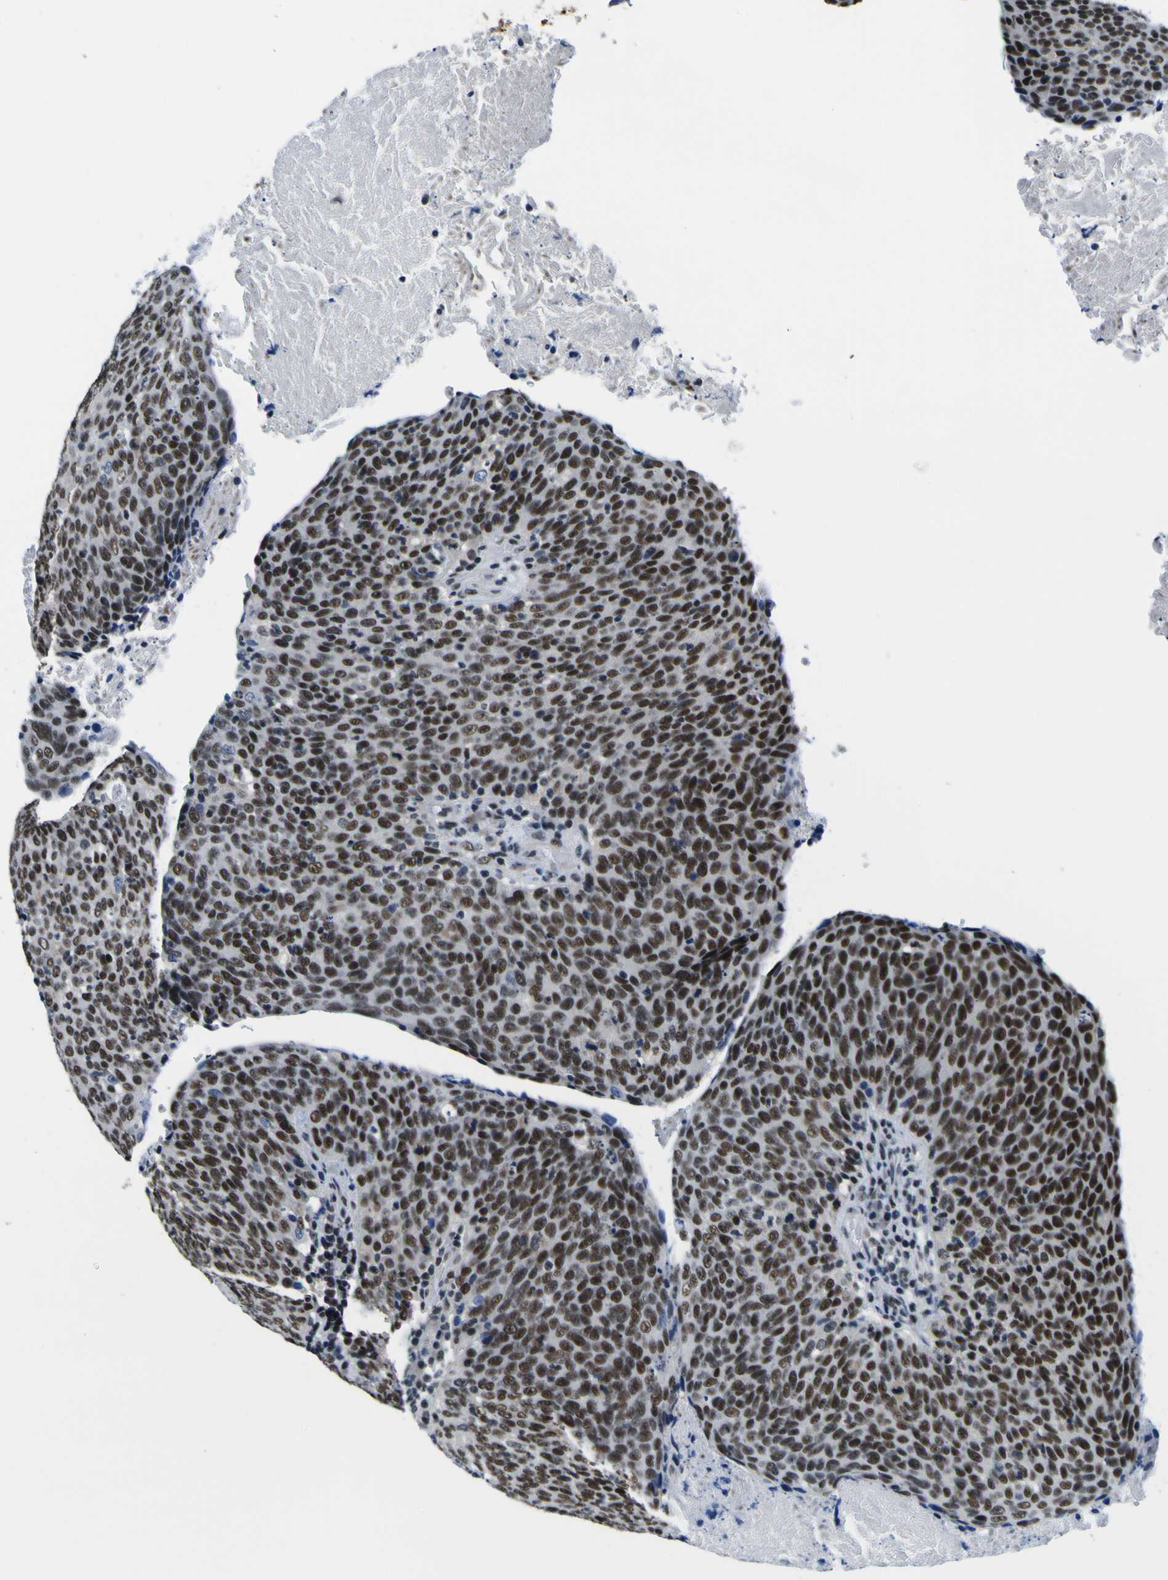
{"staining": {"intensity": "strong", "quantity": ">75%", "location": "nuclear"}, "tissue": "head and neck cancer", "cell_type": "Tumor cells", "image_type": "cancer", "snomed": [{"axis": "morphology", "description": "Squamous cell carcinoma, NOS"}, {"axis": "morphology", "description": "Squamous cell carcinoma, metastatic, NOS"}, {"axis": "topography", "description": "Lymph node"}, {"axis": "topography", "description": "Head-Neck"}], "caption": "An immunohistochemistry (IHC) photomicrograph of neoplastic tissue is shown. Protein staining in brown highlights strong nuclear positivity in head and neck squamous cell carcinoma within tumor cells.", "gene": "SP1", "patient": {"sex": "male", "age": 62}}